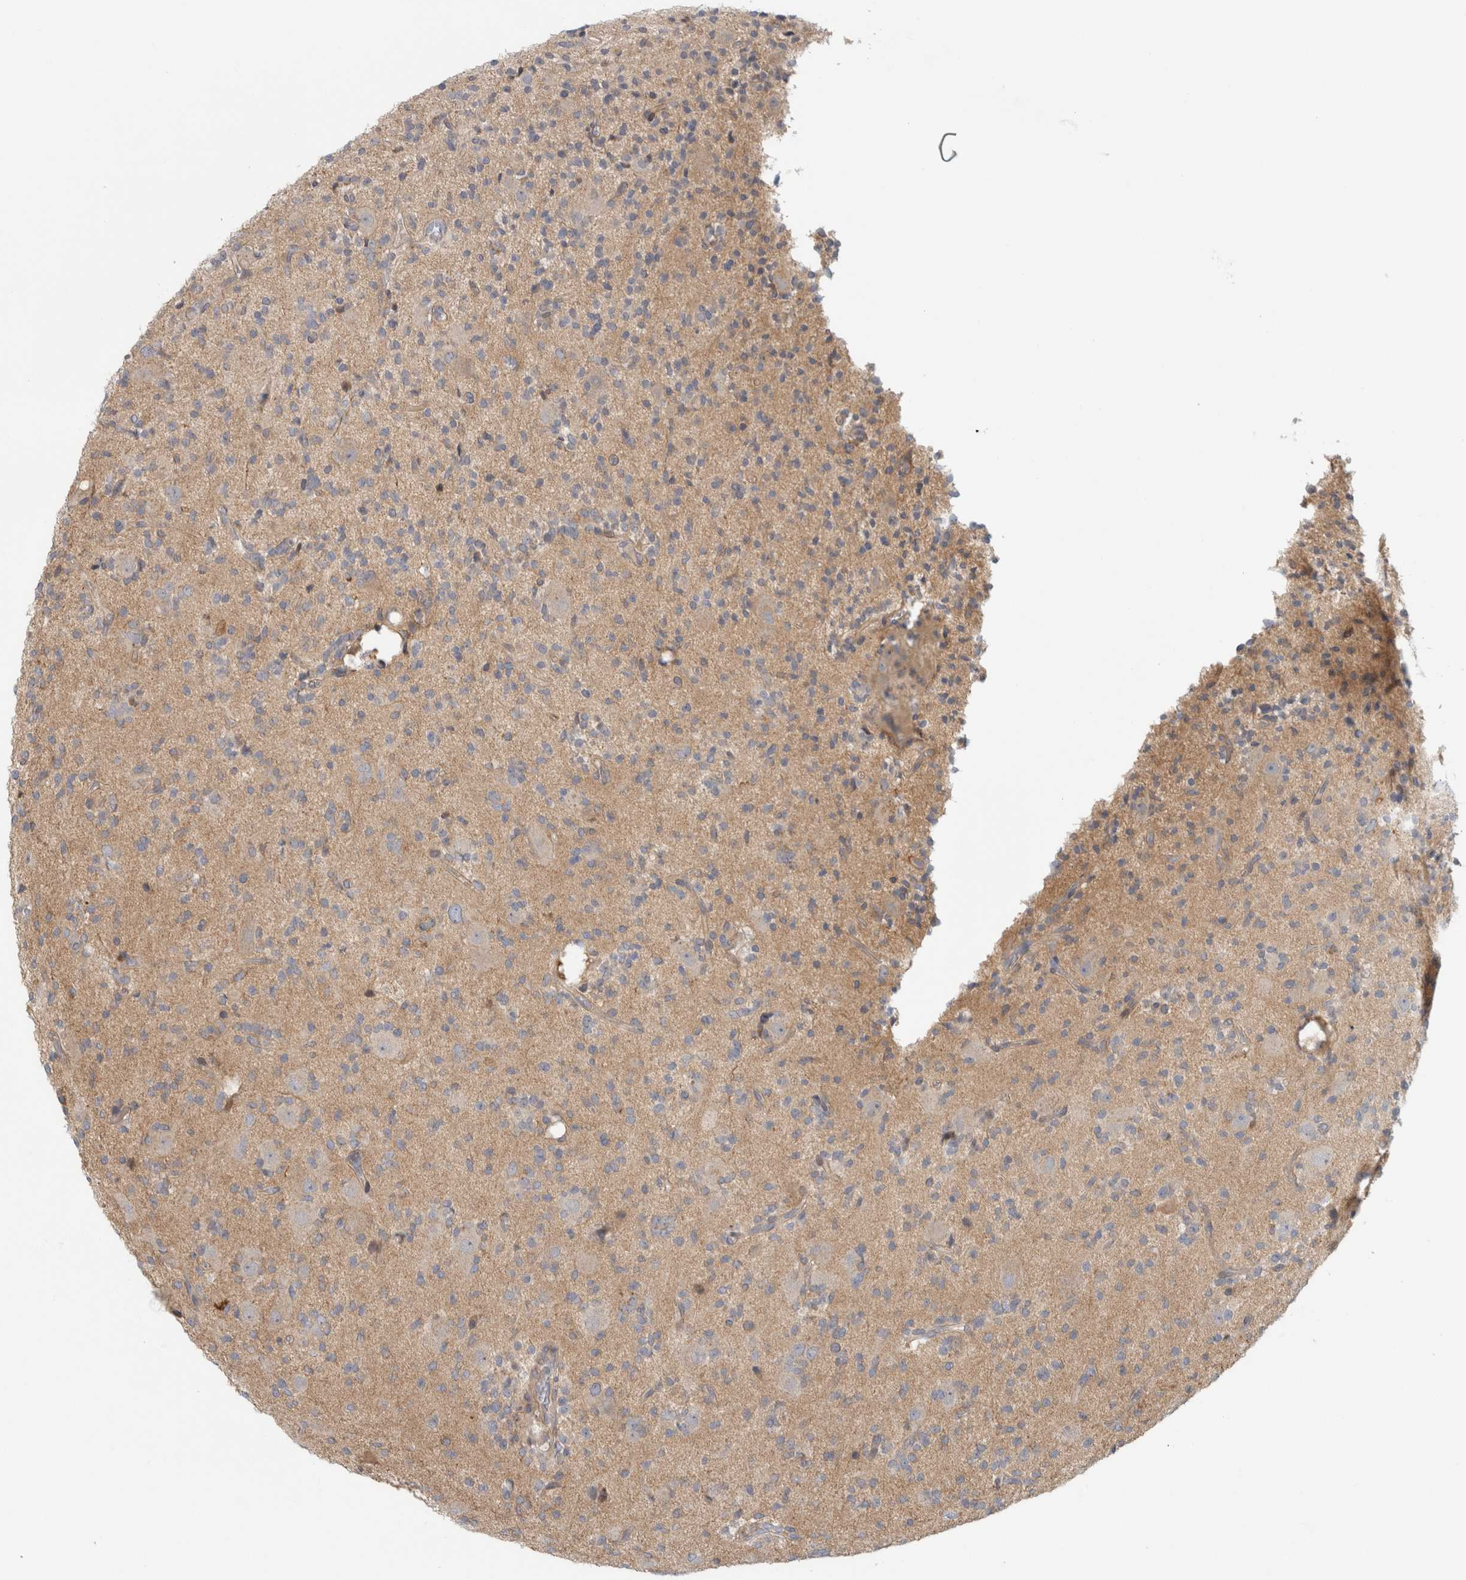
{"staining": {"intensity": "weak", "quantity": "<25%", "location": "cytoplasmic/membranous"}, "tissue": "glioma", "cell_type": "Tumor cells", "image_type": "cancer", "snomed": [{"axis": "morphology", "description": "Glioma, malignant, High grade"}, {"axis": "topography", "description": "Brain"}], "caption": "IHC of malignant glioma (high-grade) demonstrates no positivity in tumor cells.", "gene": "ZNF804B", "patient": {"sex": "male", "age": 34}}